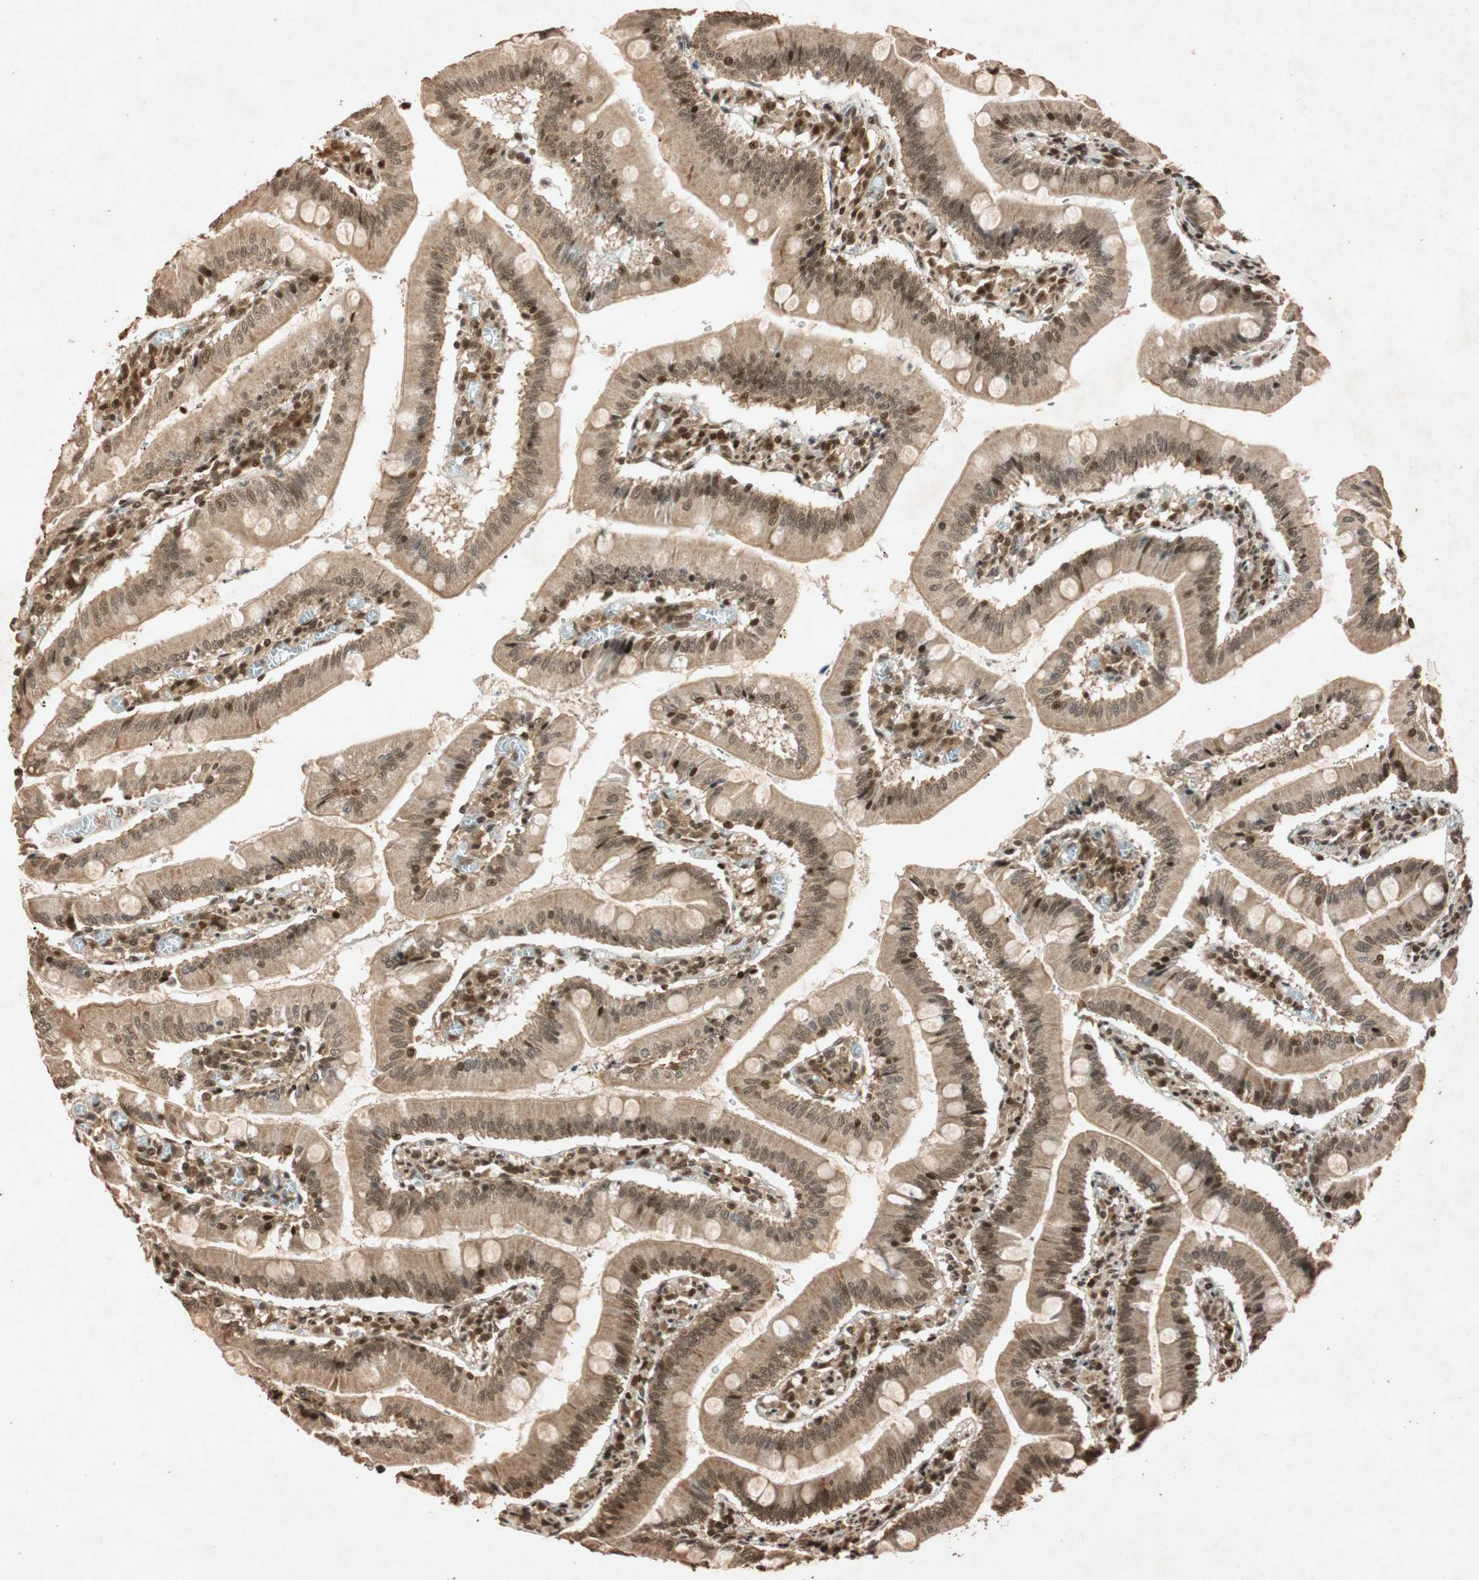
{"staining": {"intensity": "strong", "quantity": ">75%", "location": "cytoplasmic/membranous,nuclear"}, "tissue": "small intestine", "cell_type": "Glandular cells", "image_type": "normal", "snomed": [{"axis": "morphology", "description": "Normal tissue, NOS"}, {"axis": "topography", "description": "Small intestine"}], "caption": "Immunohistochemical staining of benign human small intestine shows >75% levels of strong cytoplasmic/membranous,nuclear protein positivity in about >75% of glandular cells.", "gene": "ALKBH5", "patient": {"sex": "male", "age": 71}}